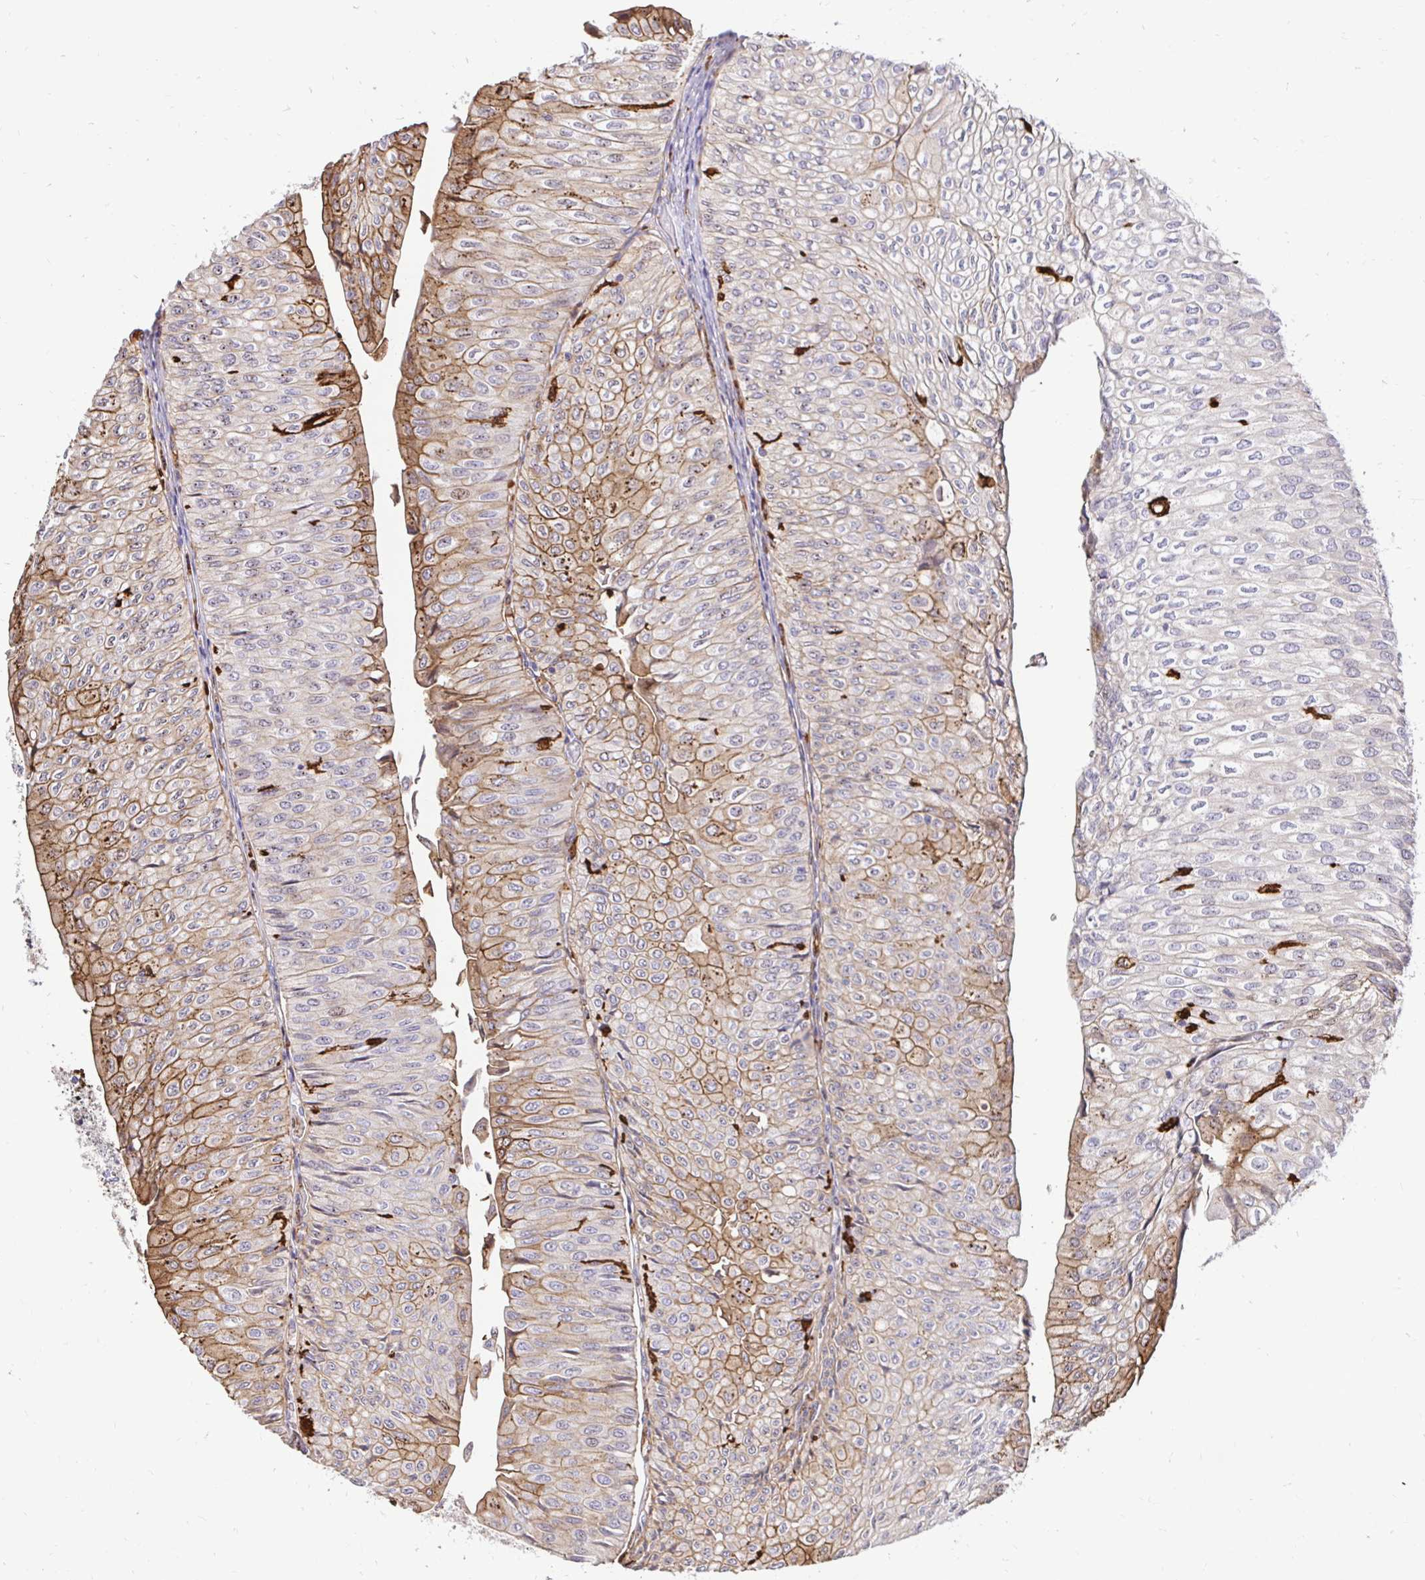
{"staining": {"intensity": "moderate", "quantity": "25%-75%", "location": "cytoplasmic/membranous"}, "tissue": "urothelial cancer", "cell_type": "Tumor cells", "image_type": "cancer", "snomed": [{"axis": "morphology", "description": "Urothelial carcinoma, NOS"}, {"axis": "topography", "description": "Urinary bladder"}], "caption": "Brown immunohistochemical staining in human transitional cell carcinoma reveals moderate cytoplasmic/membranous positivity in approximately 25%-75% of tumor cells.", "gene": "GSN", "patient": {"sex": "male", "age": 62}}